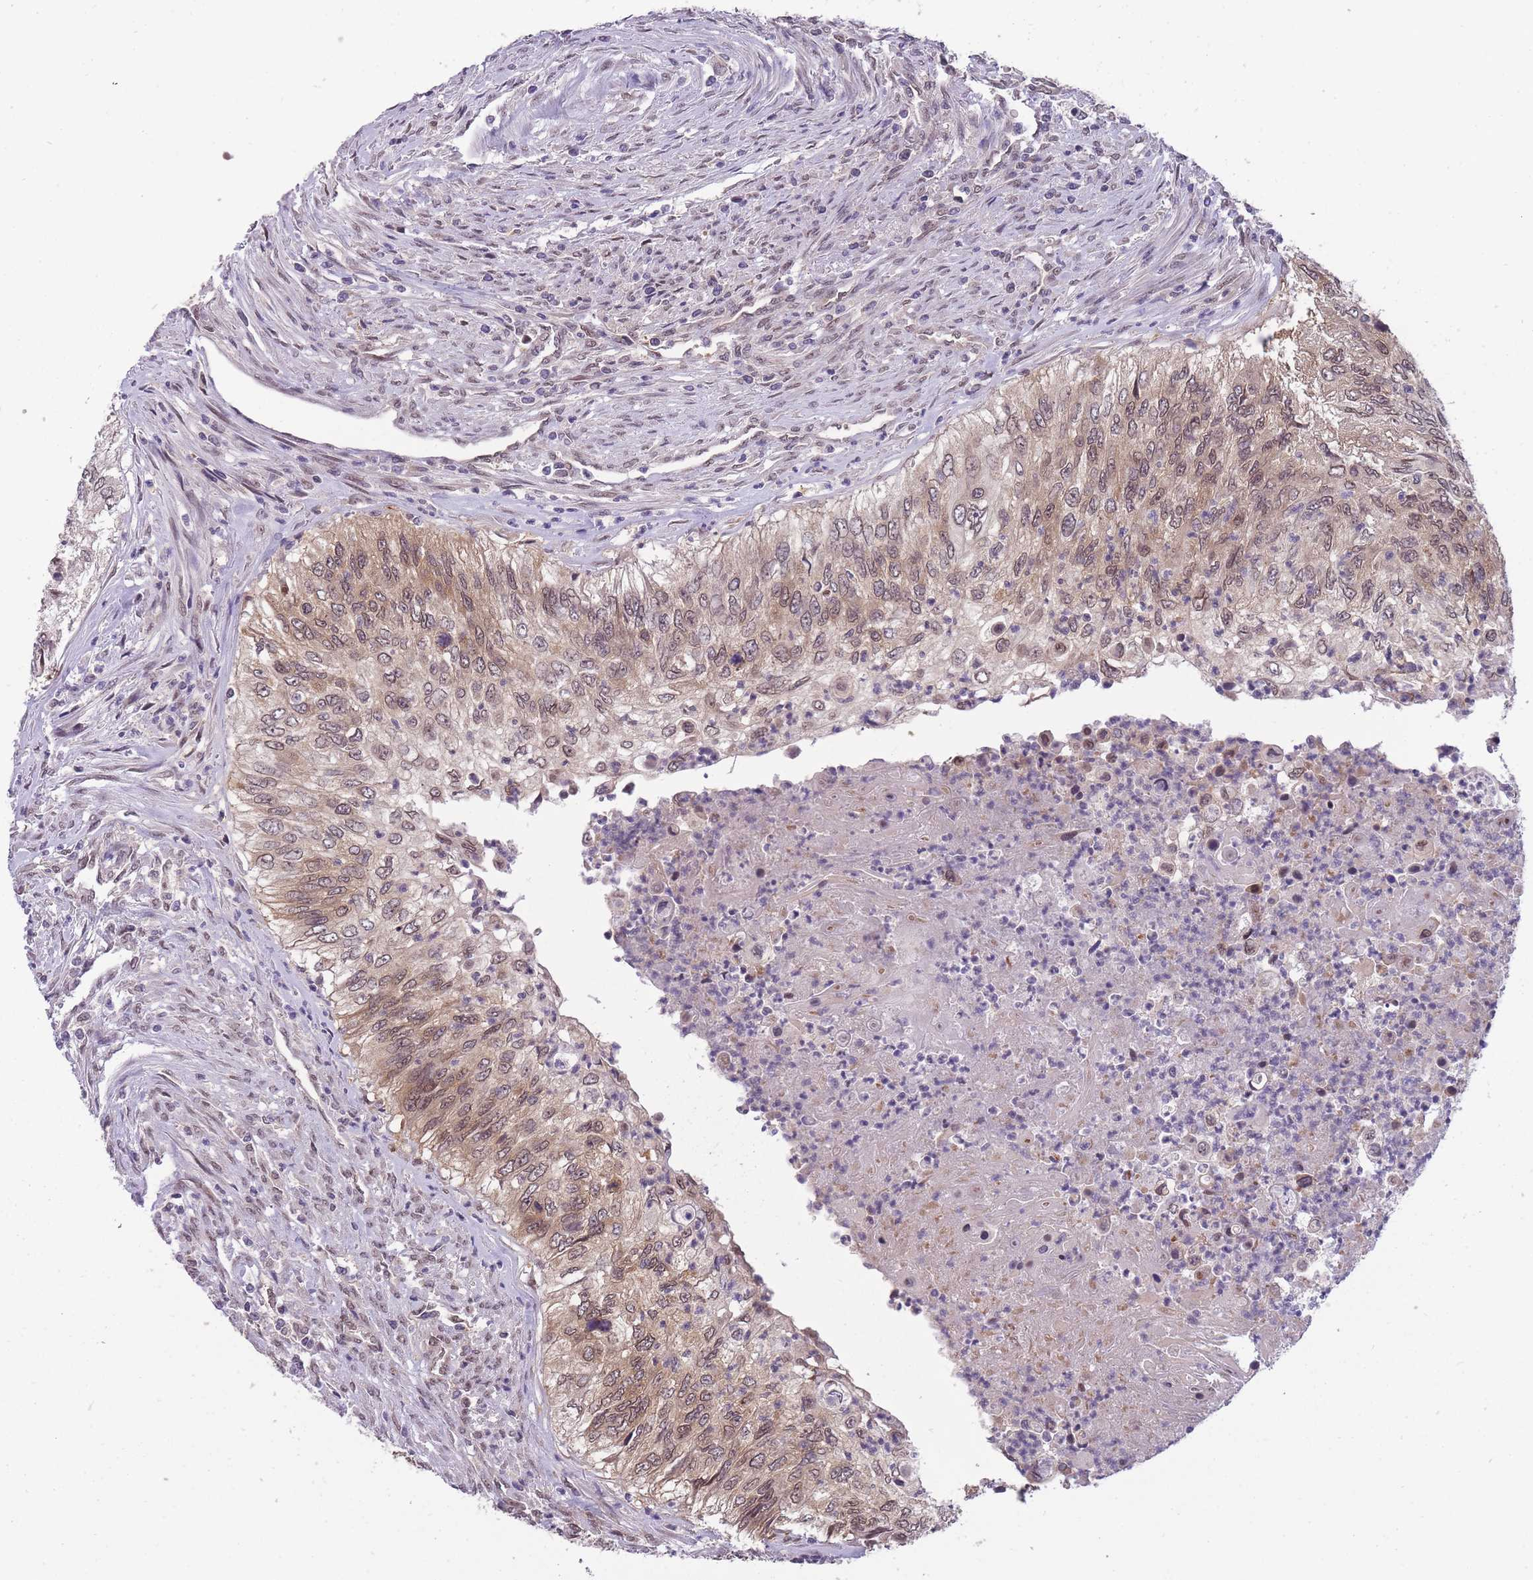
{"staining": {"intensity": "weak", "quantity": ">75%", "location": "cytoplasmic/membranous,nuclear"}, "tissue": "urothelial cancer", "cell_type": "Tumor cells", "image_type": "cancer", "snomed": [{"axis": "morphology", "description": "Urothelial carcinoma, High grade"}, {"axis": "topography", "description": "Urinary bladder"}], "caption": "Immunohistochemical staining of human high-grade urothelial carcinoma demonstrates low levels of weak cytoplasmic/membranous and nuclear expression in approximately >75% of tumor cells.", "gene": "CDIP1", "patient": {"sex": "female", "age": 60}}